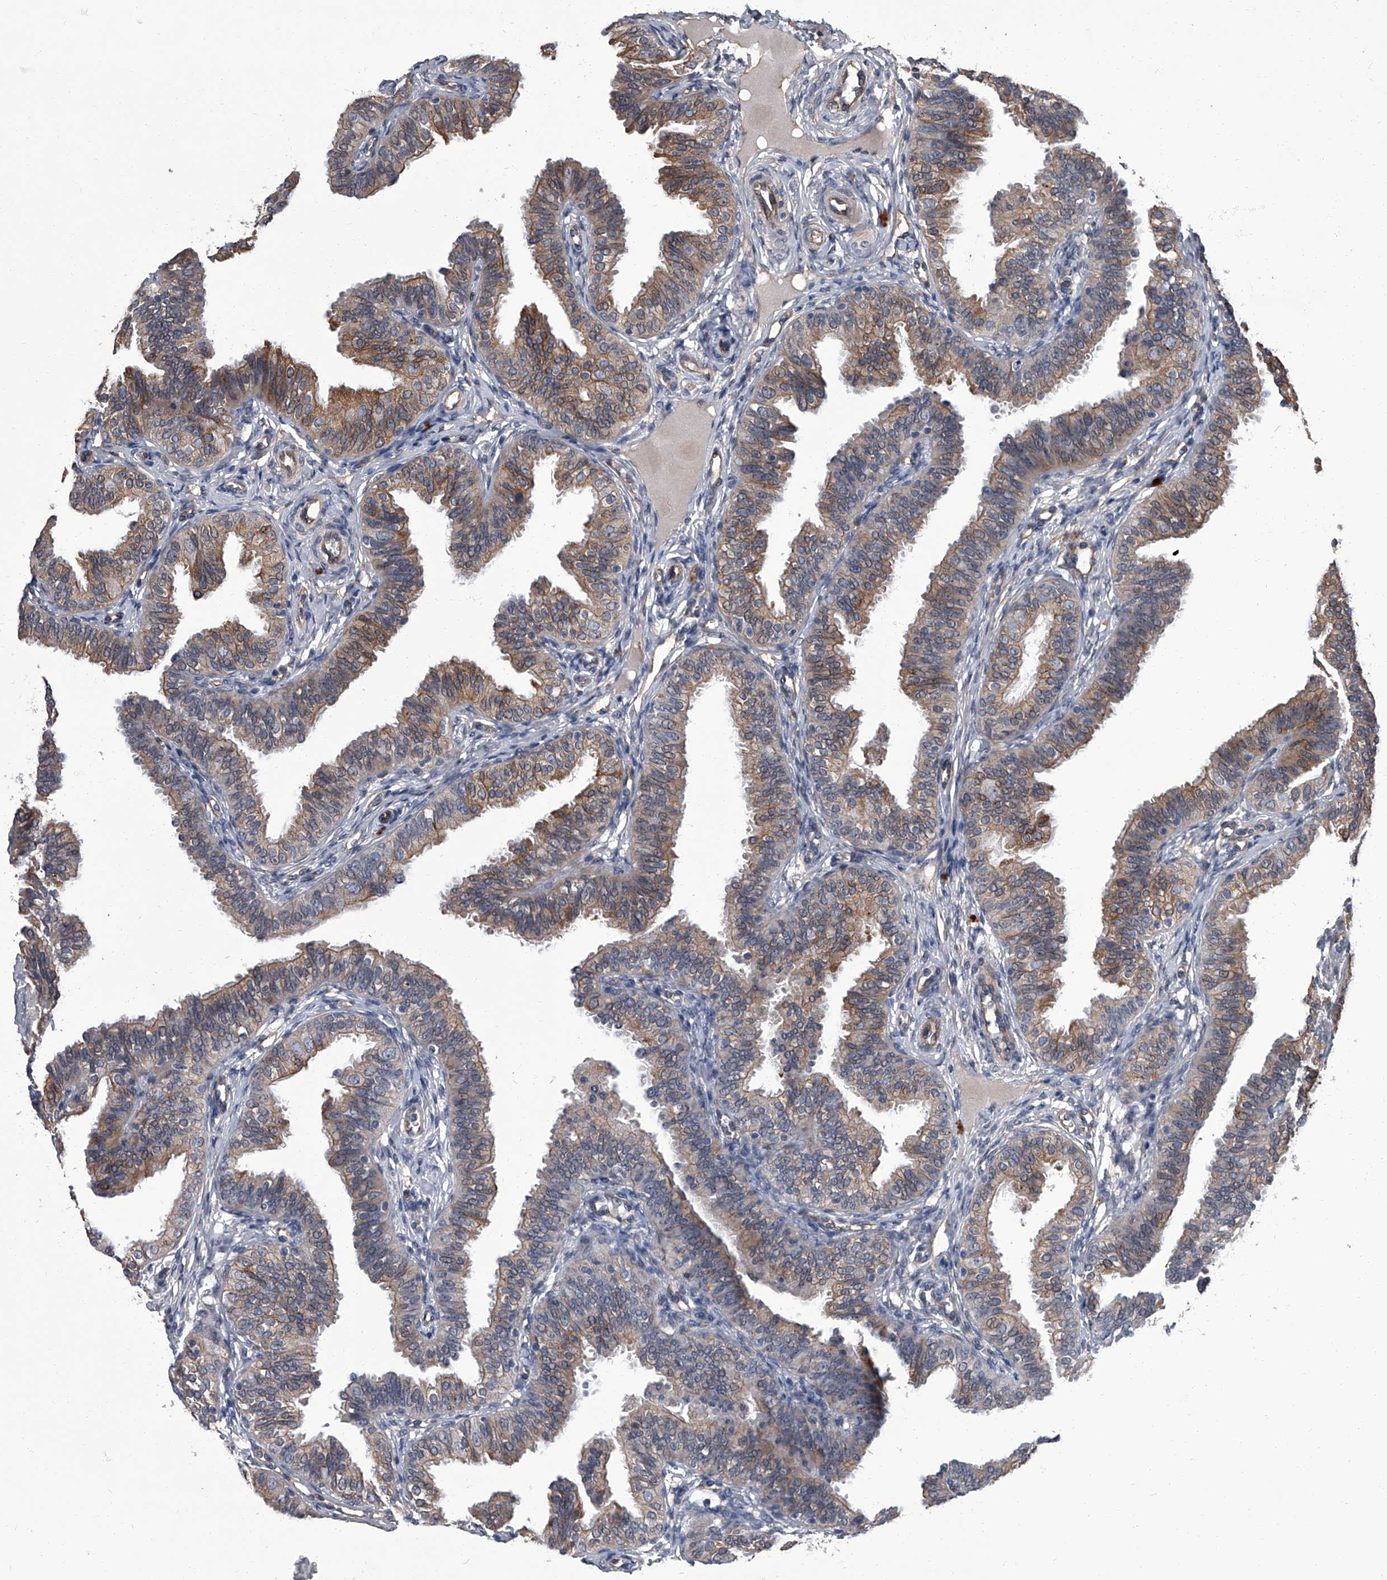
{"staining": {"intensity": "moderate", "quantity": "25%-75%", "location": "cytoplasmic/membranous"}, "tissue": "fallopian tube", "cell_type": "Glandular cells", "image_type": "normal", "snomed": [{"axis": "morphology", "description": "Normal tissue, NOS"}, {"axis": "topography", "description": "Fallopian tube"}], "caption": "Fallopian tube stained with IHC demonstrates moderate cytoplasmic/membranous staining in about 25%-75% of glandular cells. (brown staining indicates protein expression, while blue staining denotes nuclei).", "gene": "SIRT4", "patient": {"sex": "female", "age": 35}}